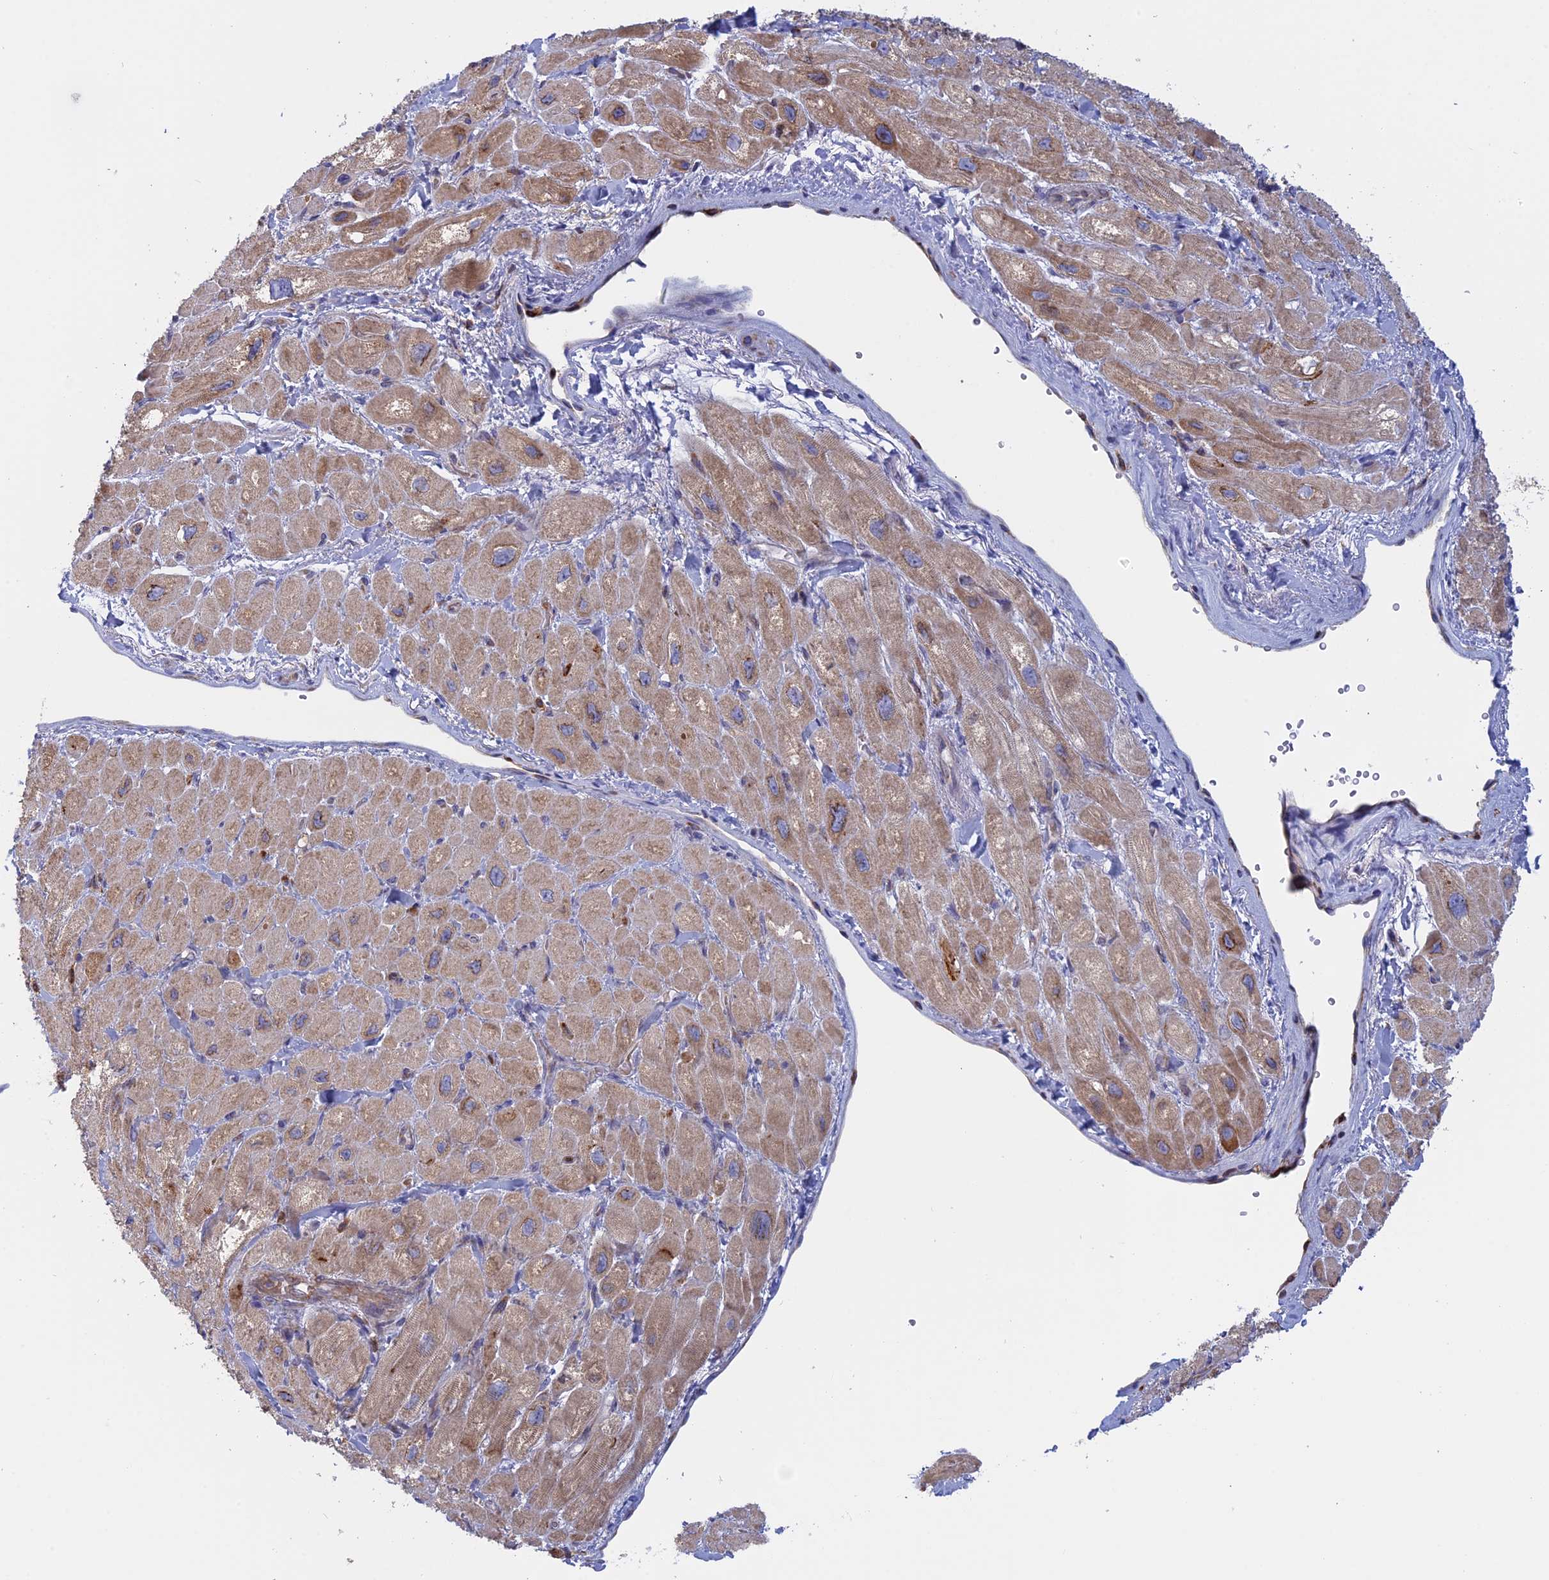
{"staining": {"intensity": "moderate", "quantity": "<25%", "location": "cytoplasmic/membranous"}, "tissue": "heart muscle", "cell_type": "Cardiomyocytes", "image_type": "normal", "snomed": [{"axis": "morphology", "description": "Normal tissue, NOS"}, {"axis": "topography", "description": "Heart"}], "caption": "IHC histopathology image of unremarkable heart muscle stained for a protein (brown), which displays low levels of moderate cytoplasmic/membranous positivity in about <25% of cardiomyocytes.", "gene": "GMIP", "patient": {"sex": "male", "age": 65}}